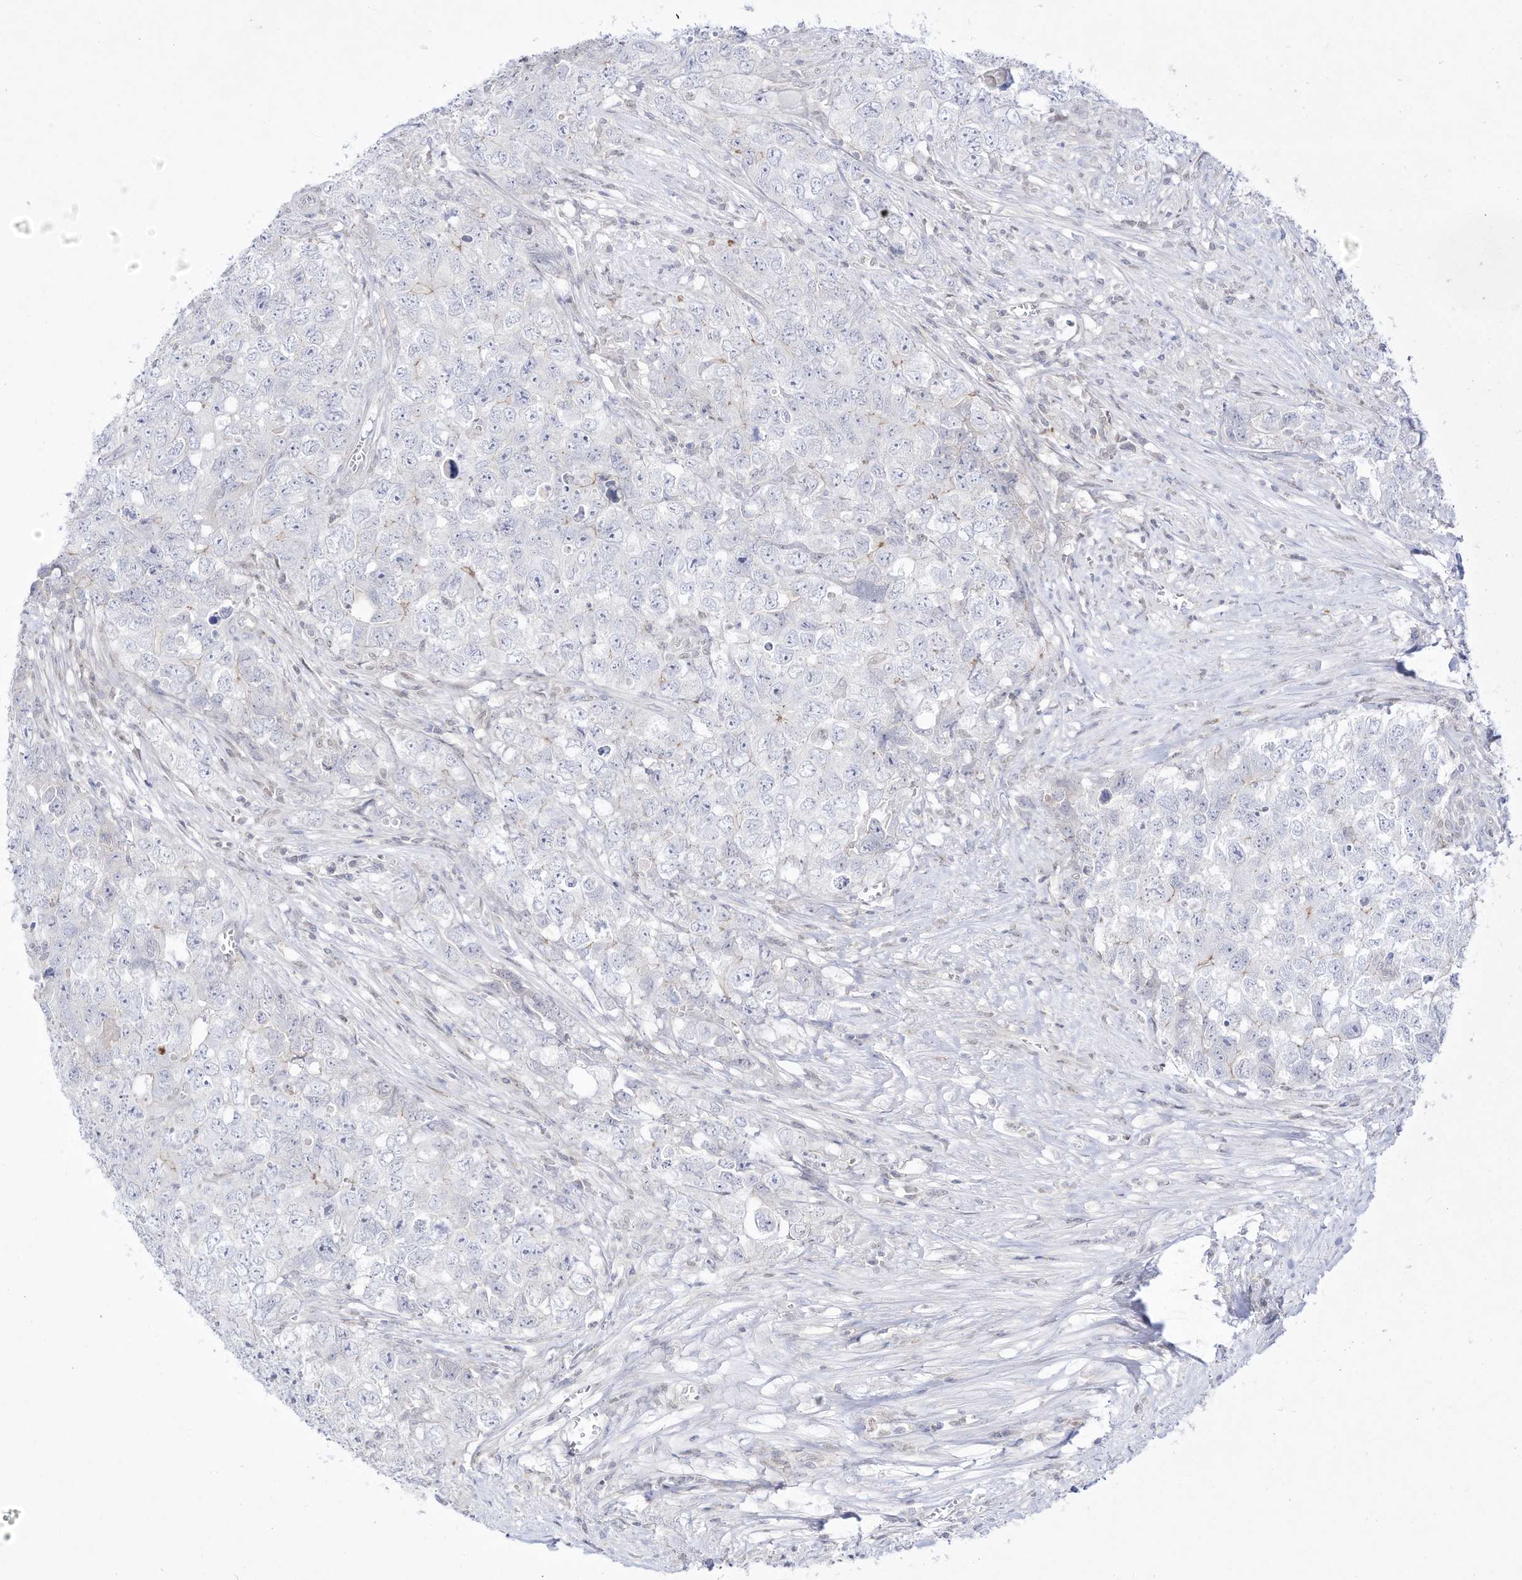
{"staining": {"intensity": "negative", "quantity": "none", "location": "none"}, "tissue": "testis cancer", "cell_type": "Tumor cells", "image_type": "cancer", "snomed": [{"axis": "morphology", "description": "Seminoma, NOS"}, {"axis": "morphology", "description": "Carcinoma, Embryonal, NOS"}, {"axis": "topography", "description": "Testis"}], "caption": "A high-resolution histopathology image shows IHC staining of seminoma (testis), which displays no significant staining in tumor cells.", "gene": "DMKN", "patient": {"sex": "male", "age": 43}}